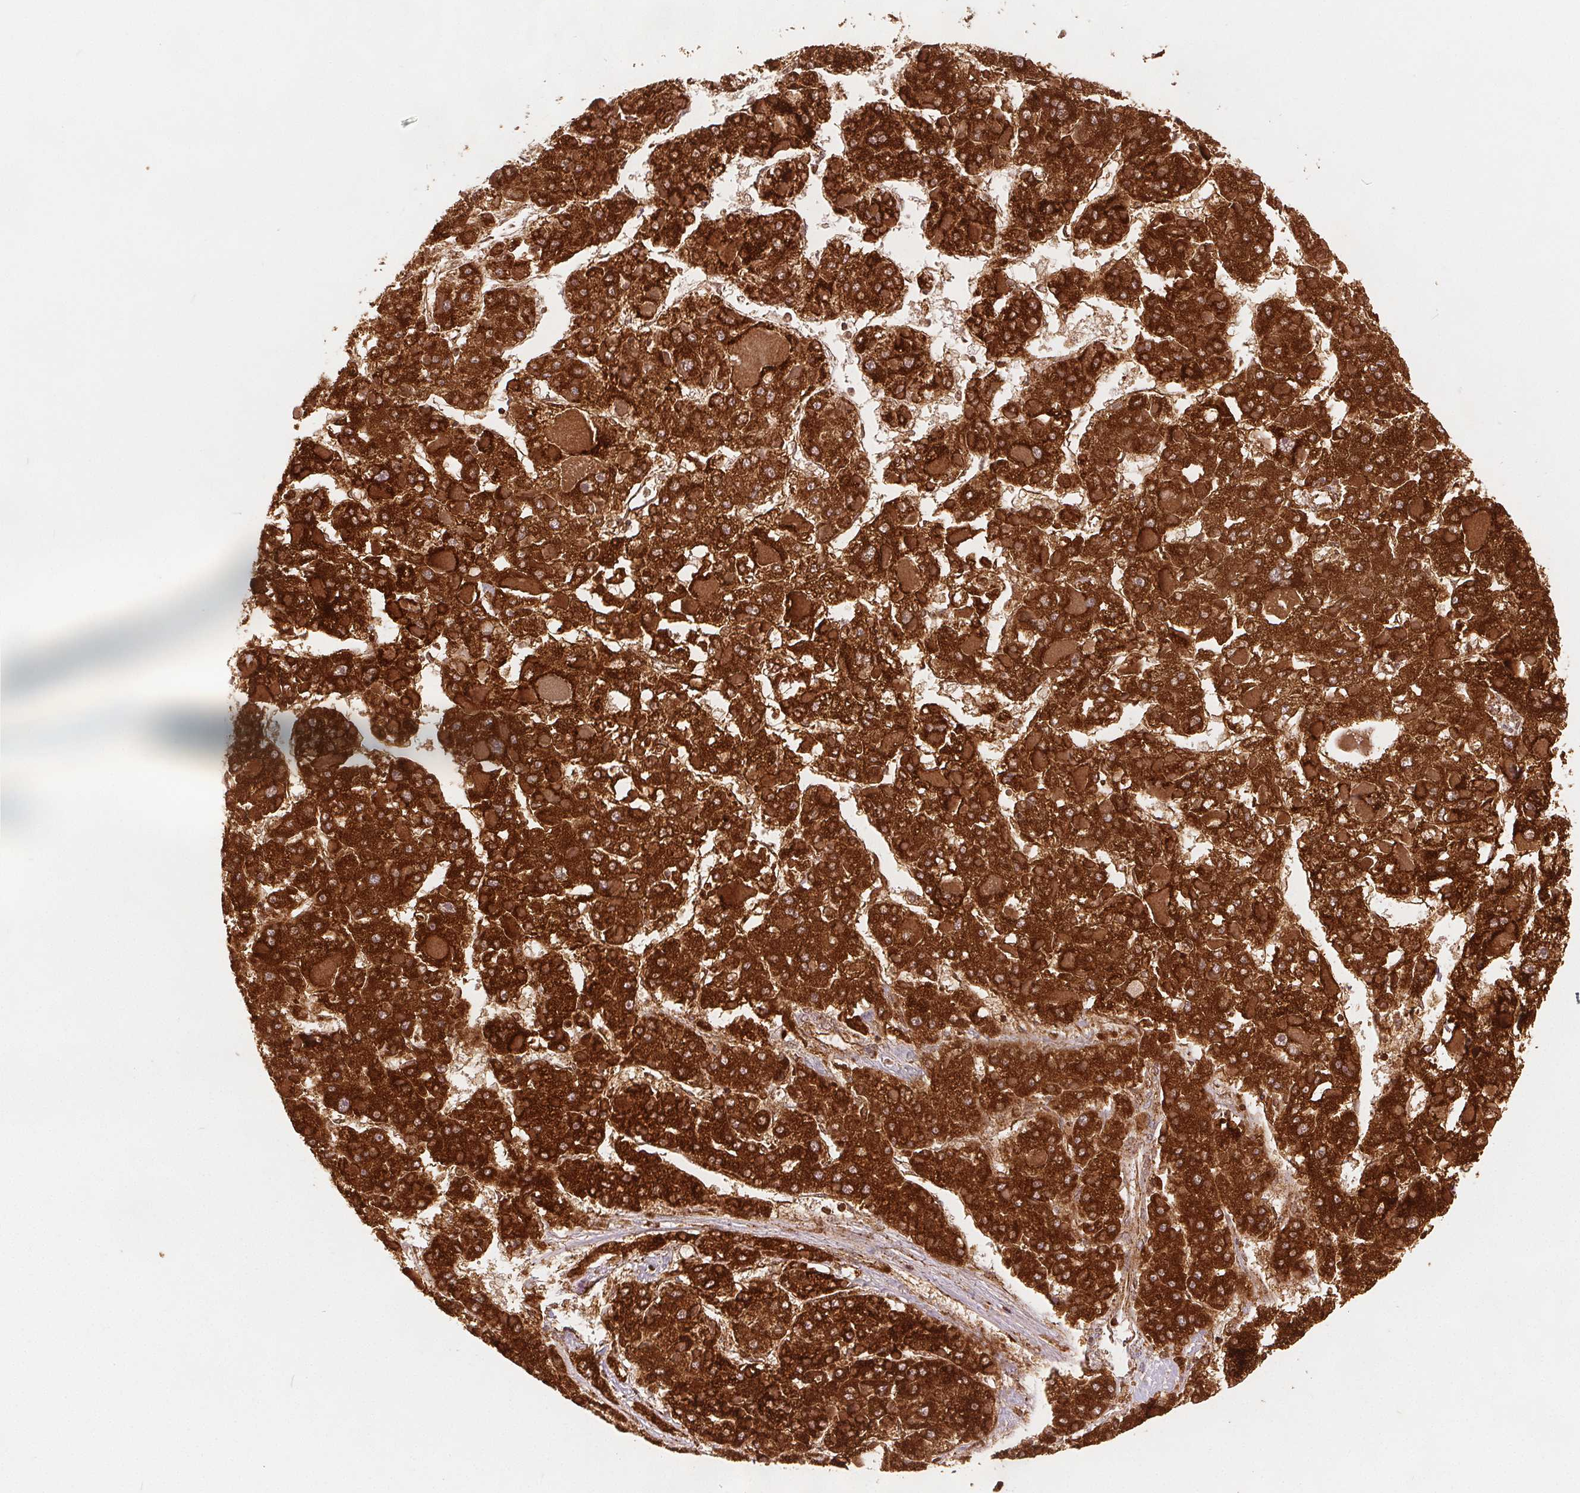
{"staining": {"intensity": "strong", "quantity": ">75%", "location": "cytoplasmic/membranous"}, "tissue": "liver cancer", "cell_type": "Tumor cells", "image_type": "cancer", "snomed": [{"axis": "morphology", "description": "Carcinoma, Hepatocellular, NOS"}, {"axis": "topography", "description": "Liver"}], "caption": "IHC photomicrograph of human hepatocellular carcinoma (liver) stained for a protein (brown), which exhibits high levels of strong cytoplasmic/membranous positivity in approximately >75% of tumor cells.", "gene": "SDHB", "patient": {"sex": "female", "age": 73}}